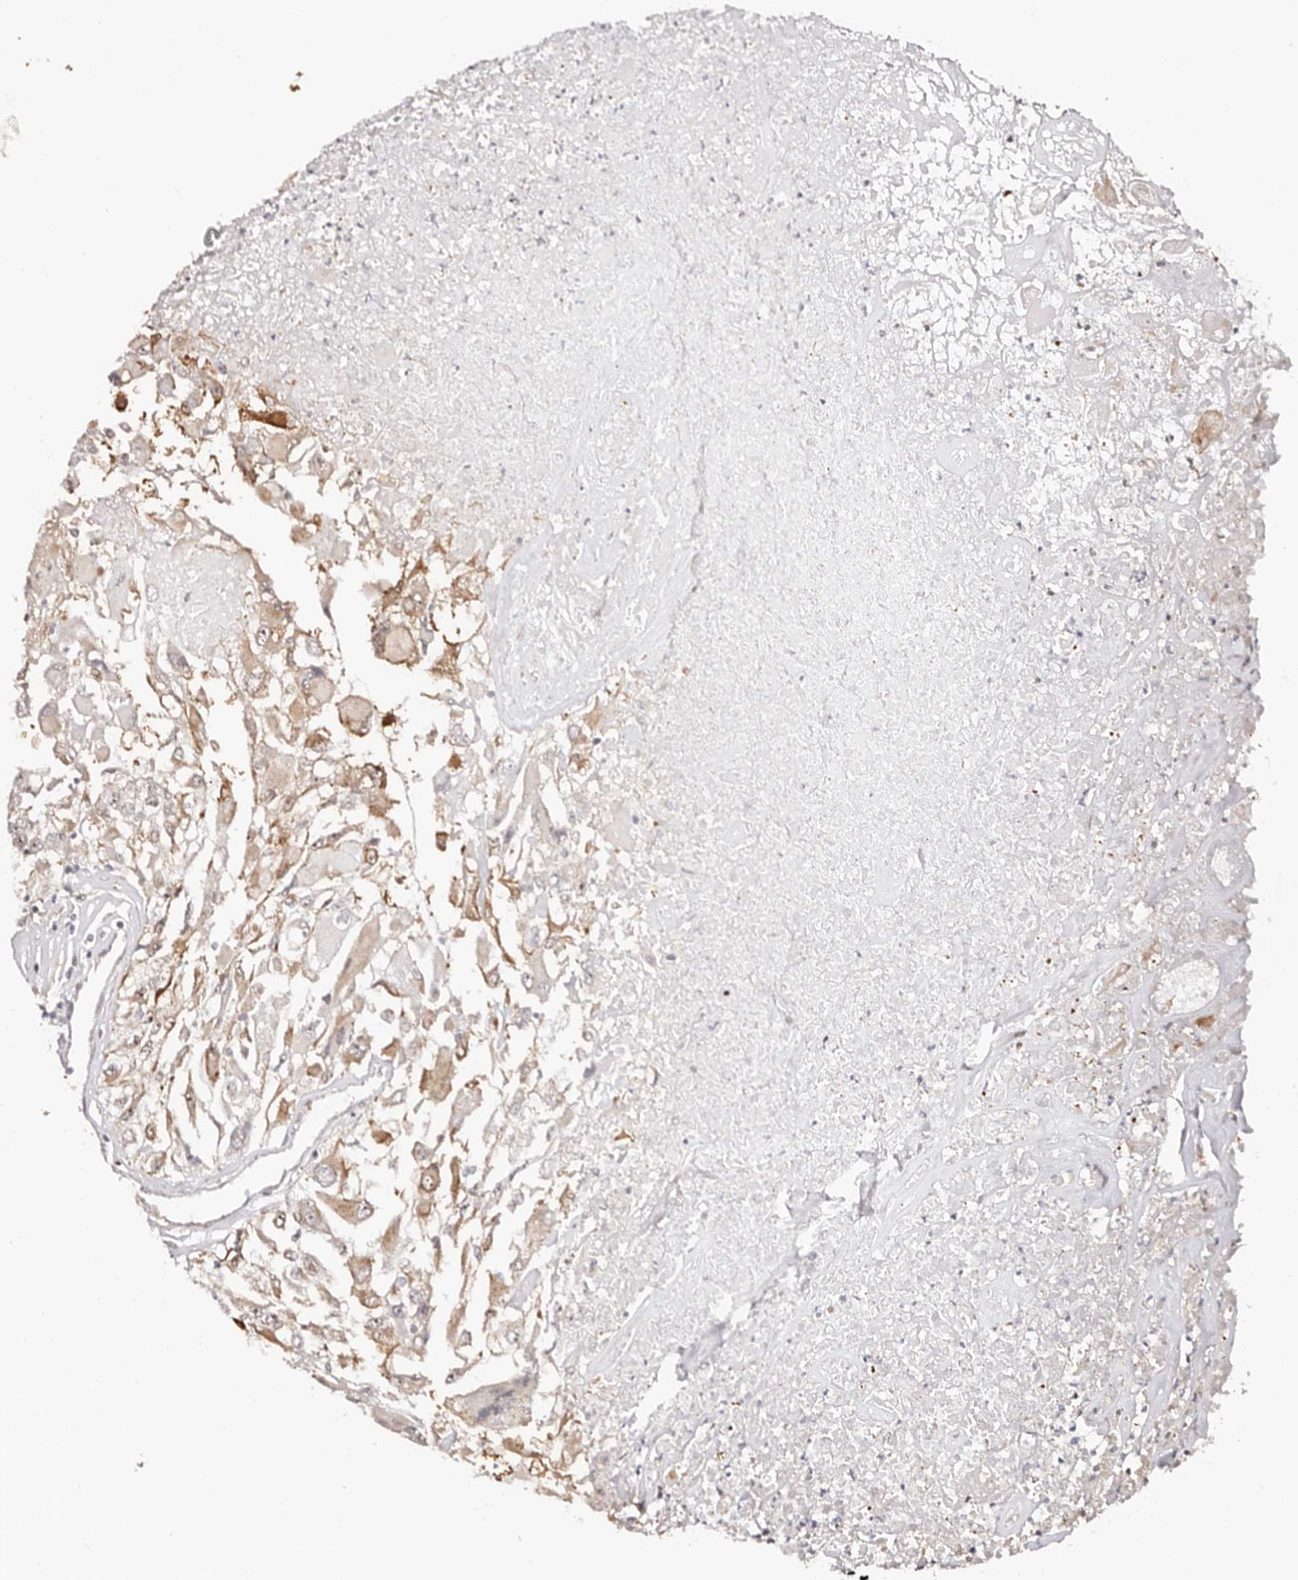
{"staining": {"intensity": "moderate", "quantity": "25%-75%", "location": "cytoplasmic/membranous"}, "tissue": "renal cancer", "cell_type": "Tumor cells", "image_type": "cancer", "snomed": [{"axis": "morphology", "description": "Adenocarcinoma, NOS"}, {"axis": "topography", "description": "Kidney"}], "caption": "Moderate cytoplasmic/membranous expression for a protein is appreciated in approximately 25%-75% of tumor cells of renal cancer (adenocarcinoma) using IHC.", "gene": "ODF2L", "patient": {"sex": "female", "age": 52}}